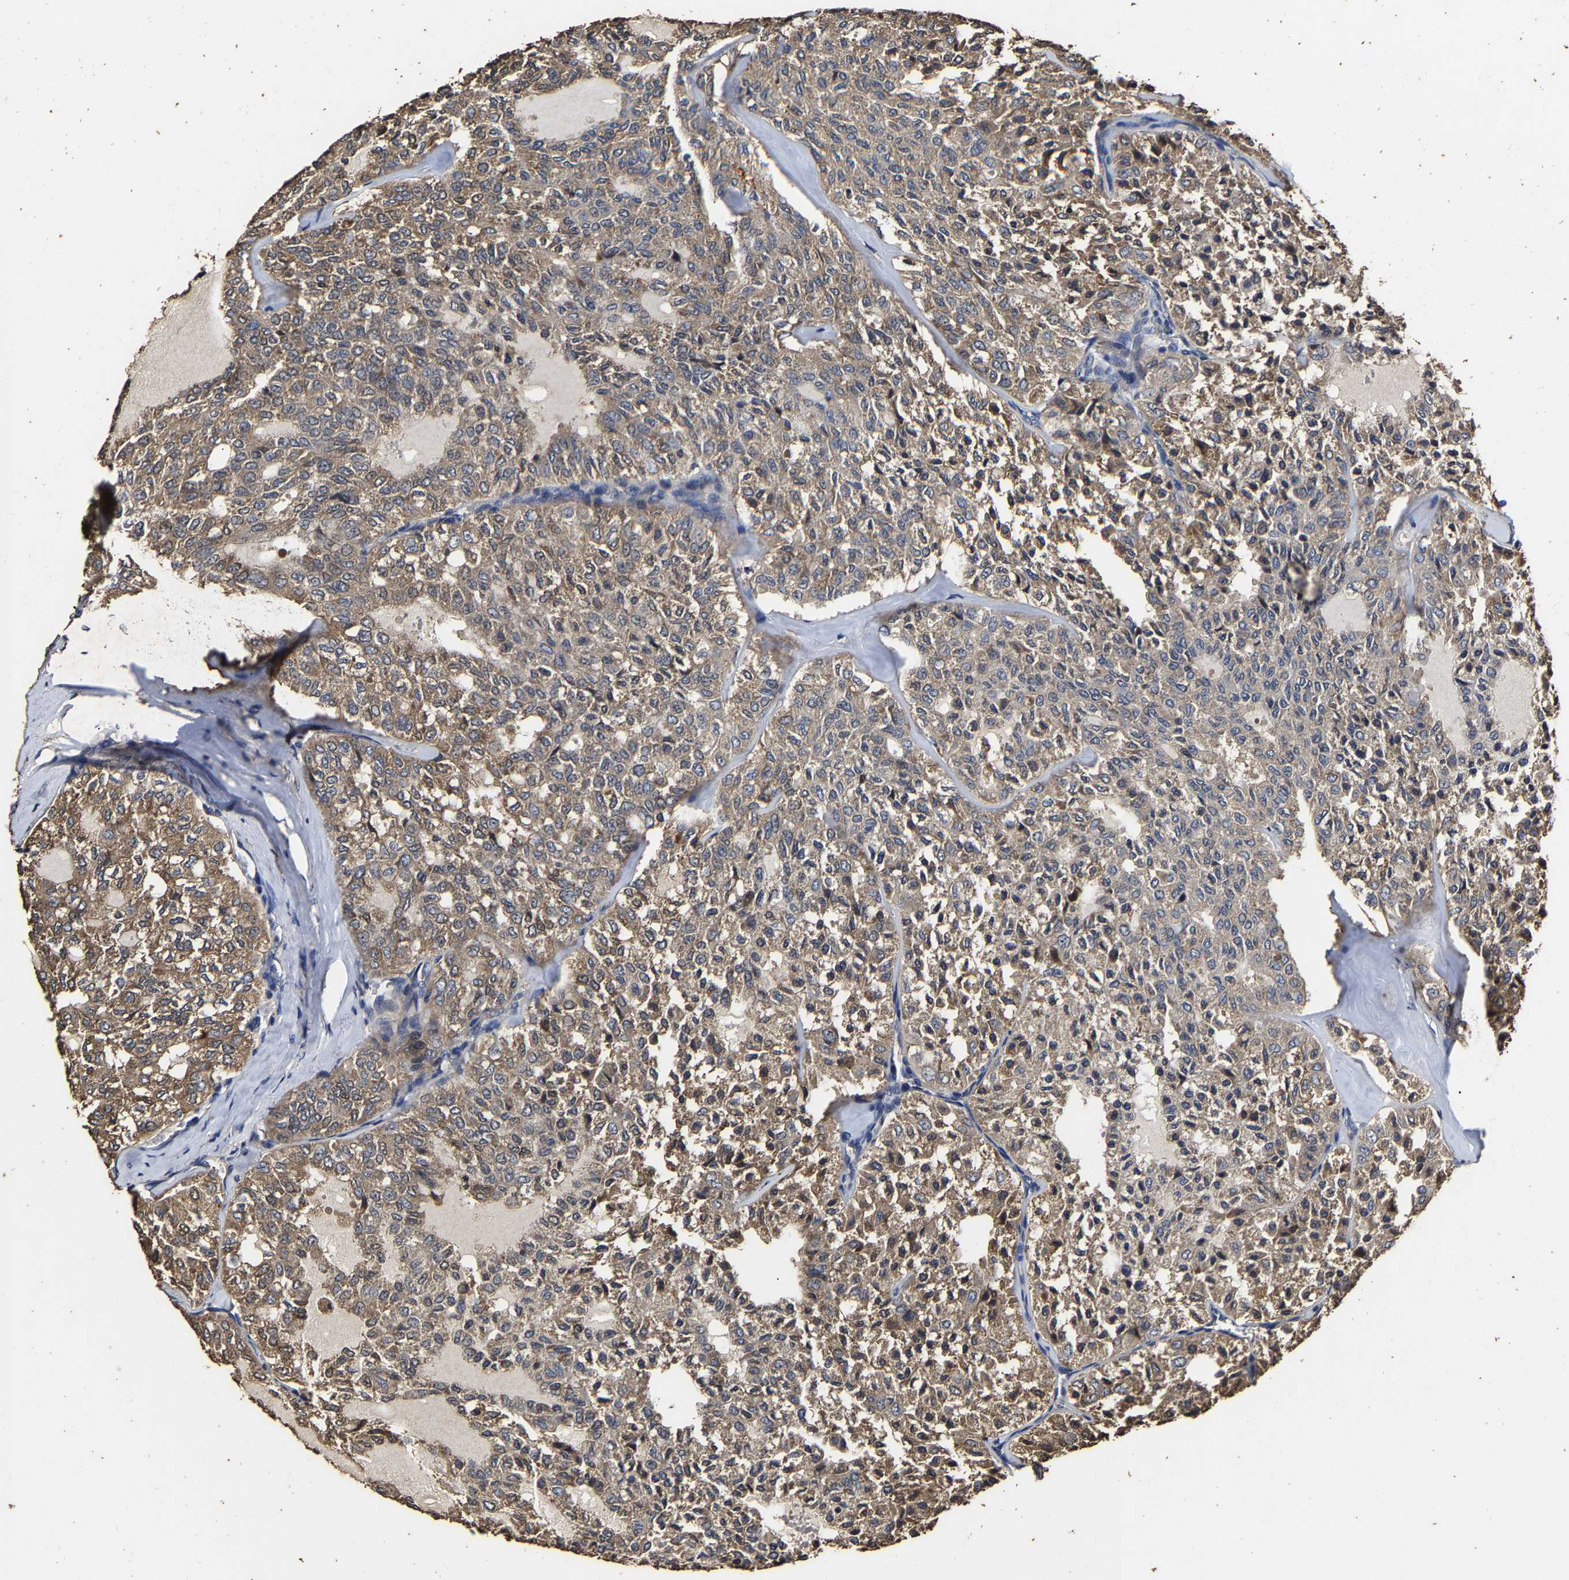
{"staining": {"intensity": "weak", "quantity": ">75%", "location": "cytoplasmic/membranous"}, "tissue": "thyroid cancer", "cell_type": "Tumor cells", "image_type": "cancer", "snomed": [{"axis": "morphology", "description": "Follicular adenoma carcinoma, NOS"}, {"axis": "topography", "description": "Thyroid gland"}], "caption": "This is an image of IHC staining of thyroid follicular adenoma carcinoma, which shows weak positivity in the cytoplasmic/membranous of tumor cells.", "gene": "PPM1K", "patient": {"sex": "male", "age": 75}}